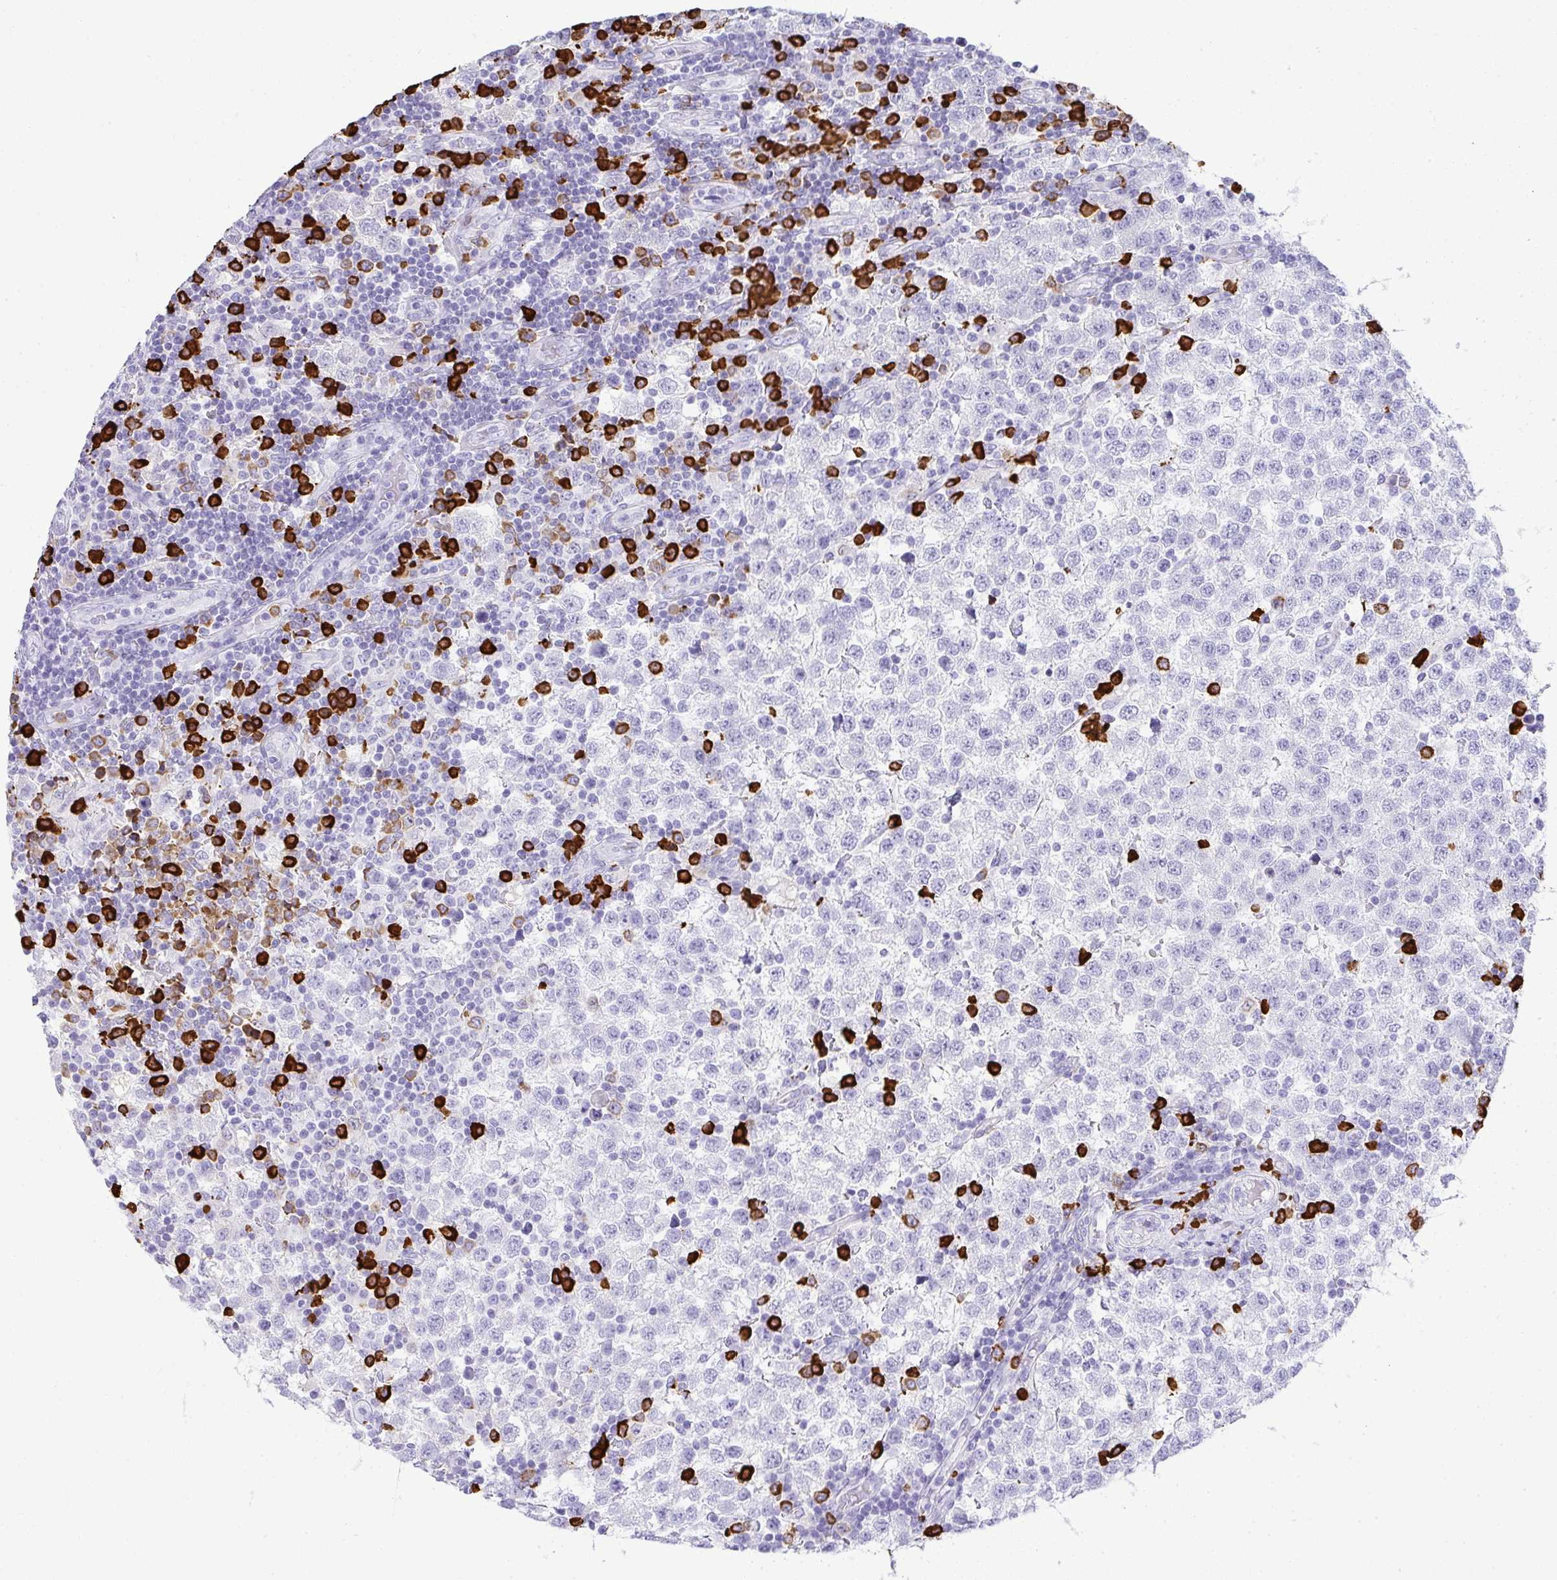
{"staining": {"intensity": "negative", "quantity": "none", "location": "none"}, "tissue": "testis cancer", "cell_type": "Tumor cells", "image_type": "cancer", "snomed": [{"axis": "morphology", "description": "Seminoma, NOS"}, {"axis": "topography", "description": "Testis"}], "caption": "Tumor cells show no significant protein staining in testis seminoma.", "gene": "CDADC1", "patient": {"sex": "male", "age": 34}}